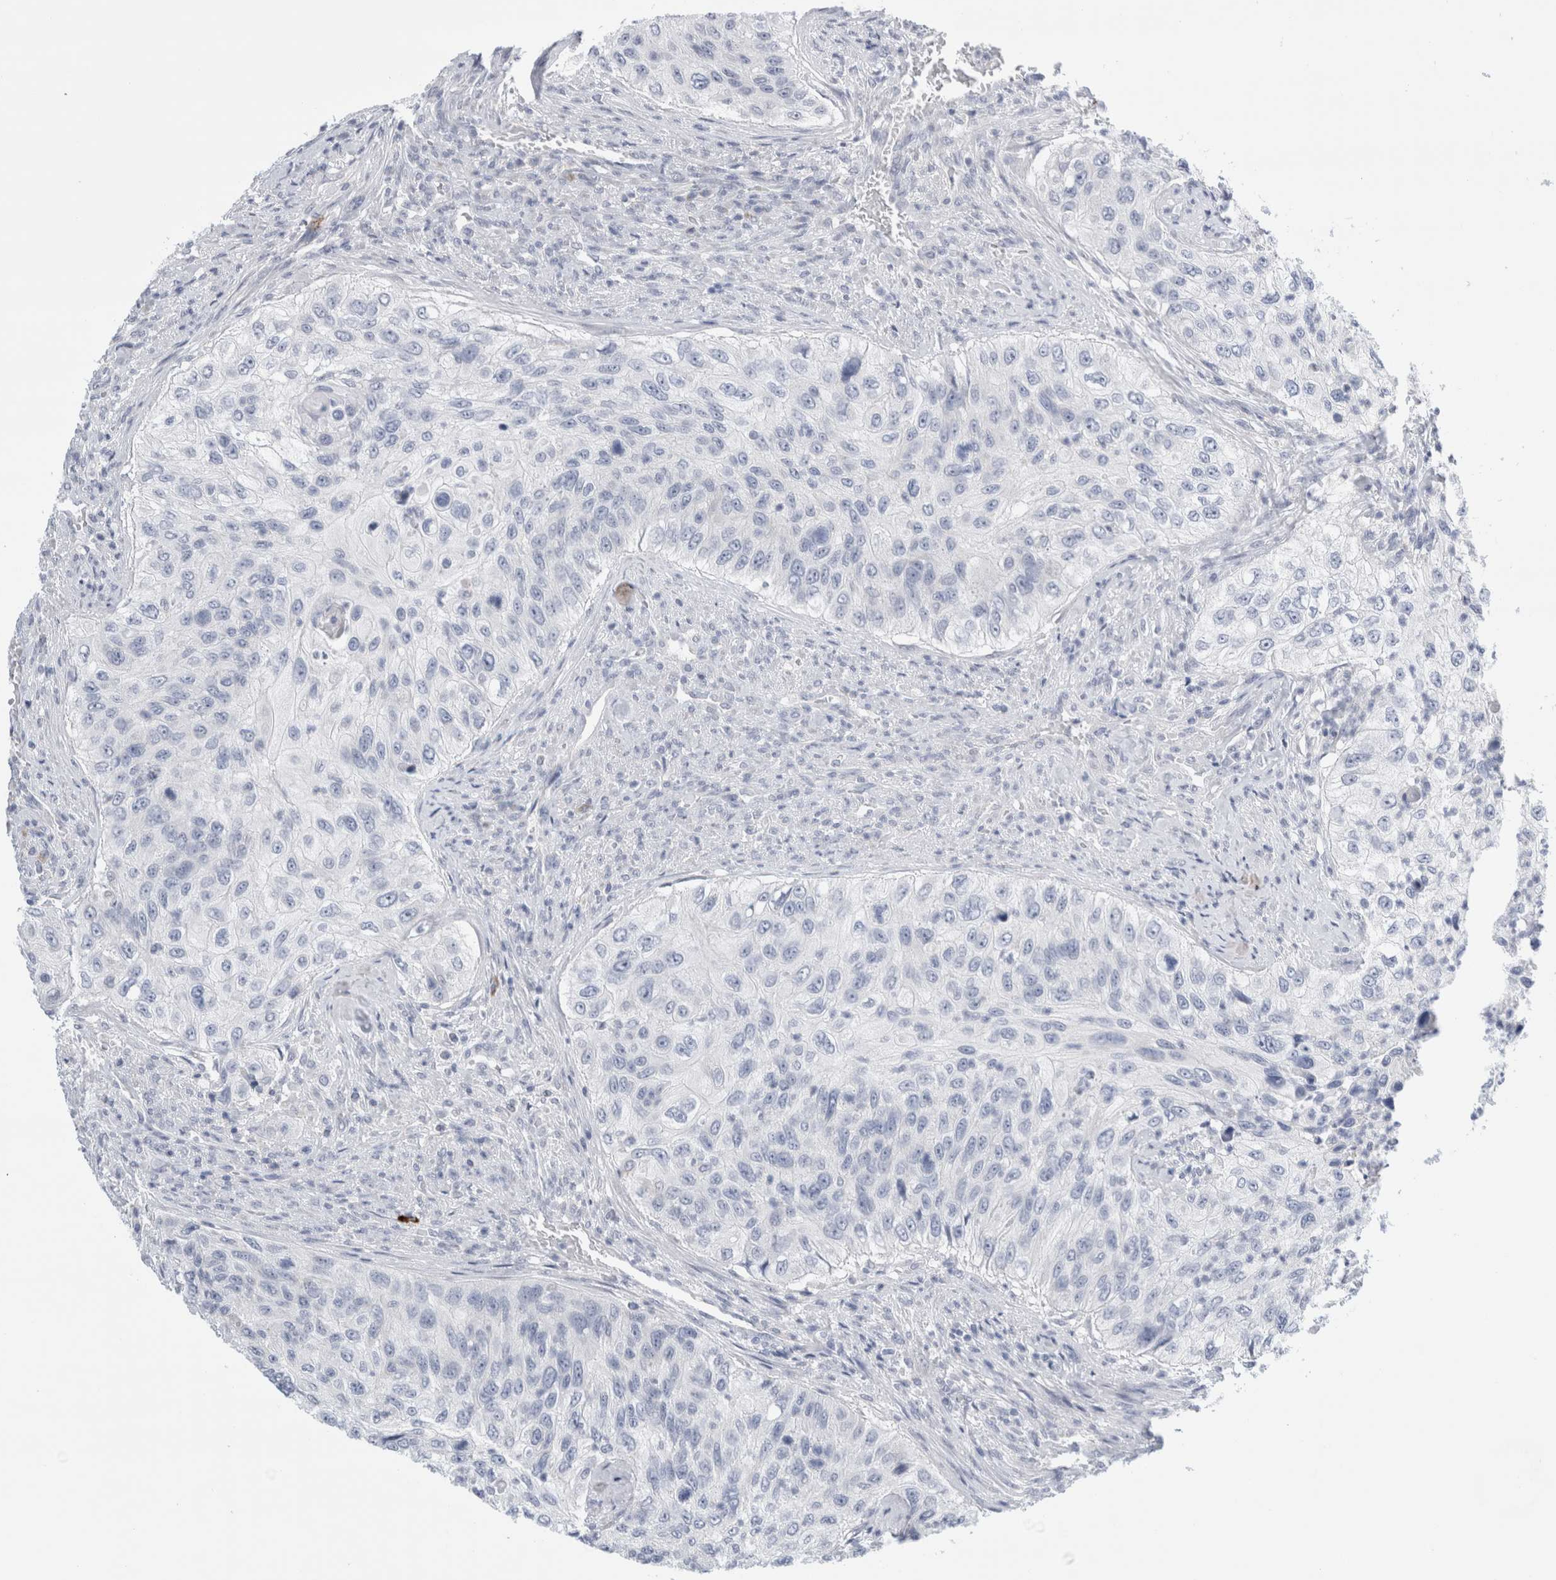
{"staining": {"intensity": "negative", "quantity": "none", "location": "none"}, "tissue": "urothelial cancer", "cell_type": "Tumor cells", "image_type": "cancer", "snomed": [{"axis": "morphology", "description": "Urothelial carcinoma, High grade"}, {"axis": "topography", "description": "Urinary bladder"}], "caption": "DAB immunohistochemical staining of urothelial cancer shows no significant expression in tumor cells.", "gene": "SLC22A12", "patient": {"sex": "female", "age": 60}}